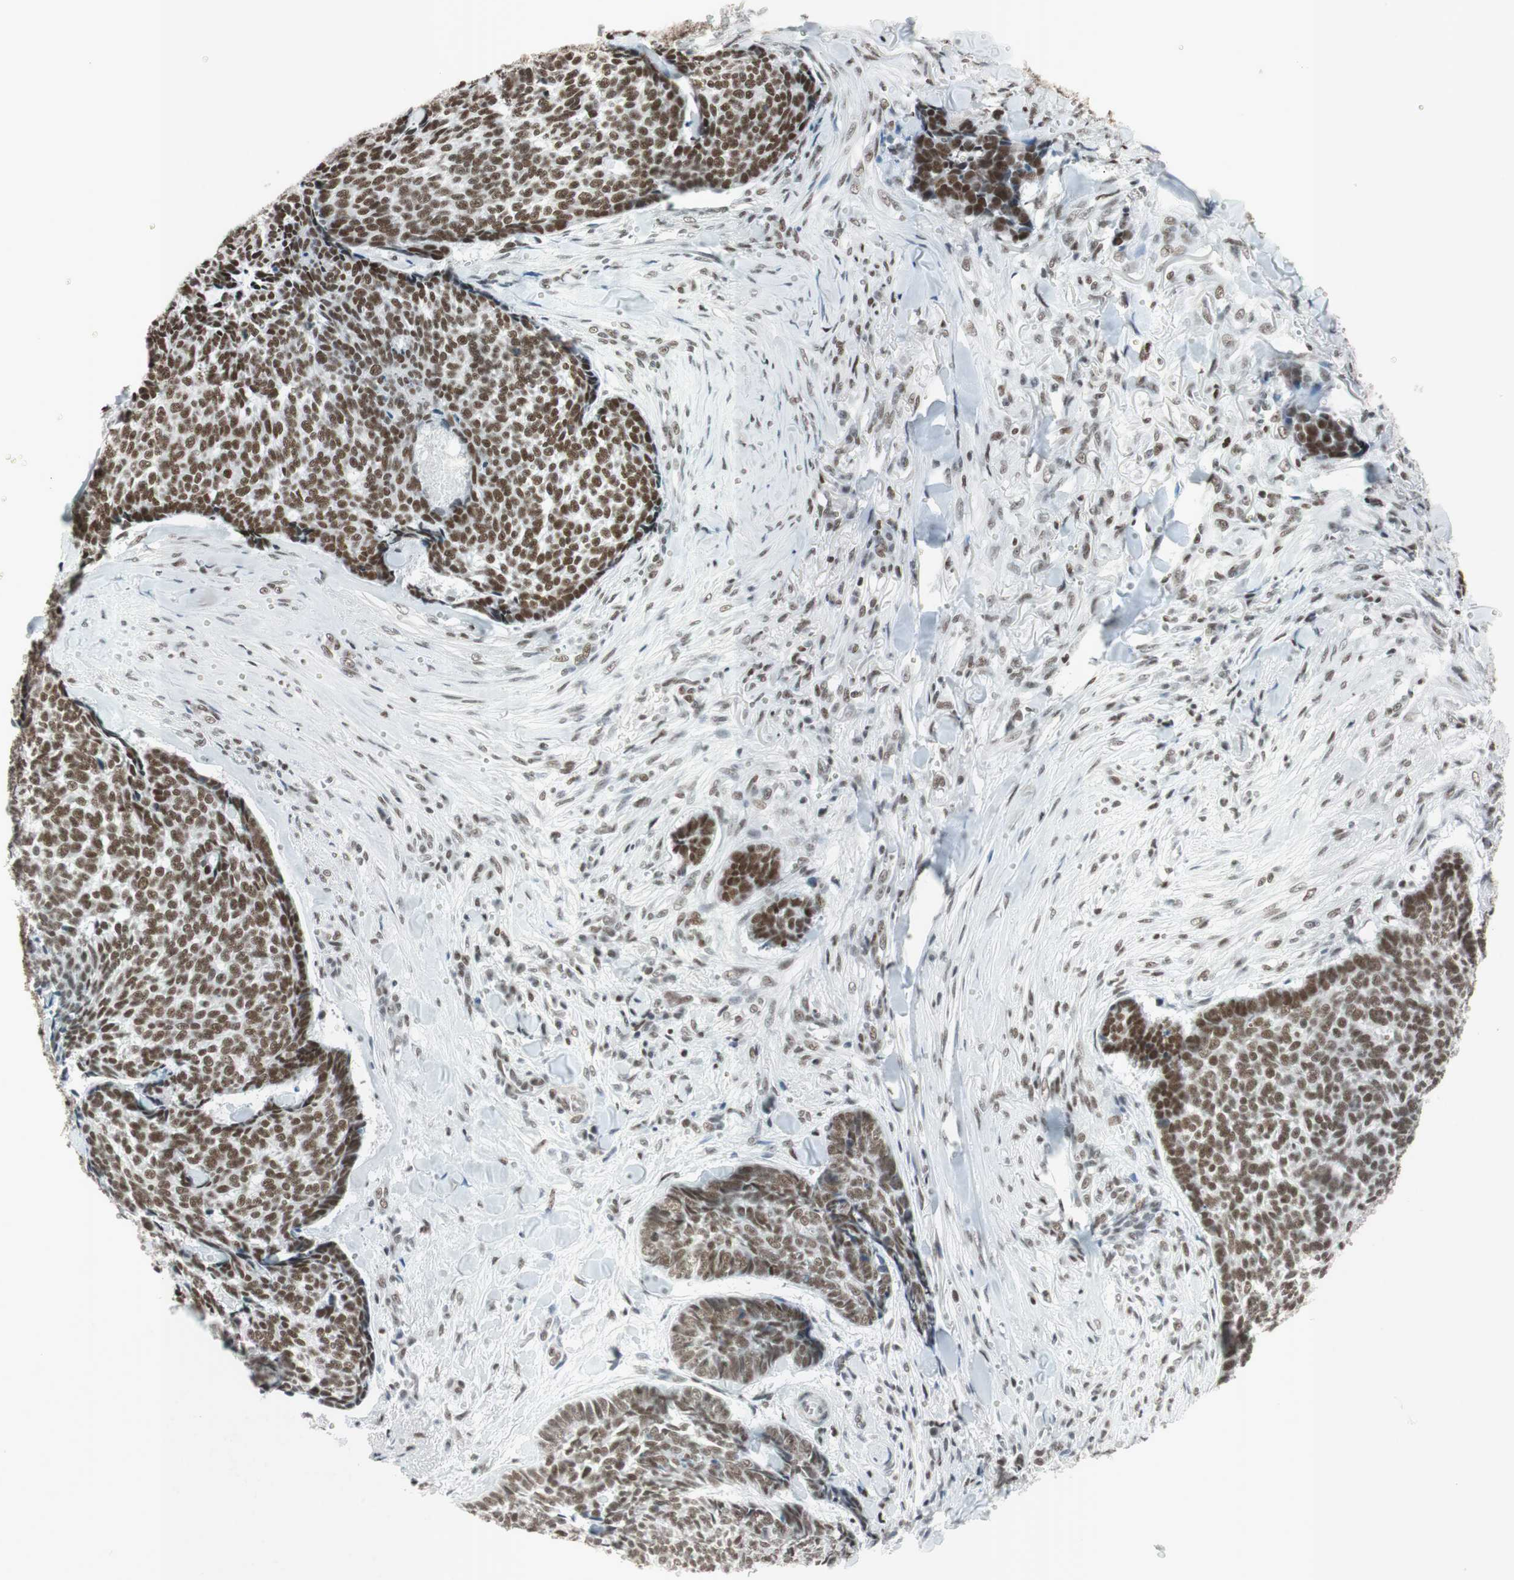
{"staining": {"intensity": "strong", "quantity": ">75%", "location": "nuclear"}, "tissue": "skin cancer", "cell_type": "Tumor cells", "image_type": "cancer", "snomed": [{"axis": "morphology", "description": "Basal cell carcinoma"}, {"axis": "topography", "description": "Skin"}], "caption": "Tumor cells exhibit high levels of strong nuclear positivity in about >75% of cells in human basal cell carcinoma (skin).", "gene": "ARID1A", "patient": {"sex": "male", "age": 84}}